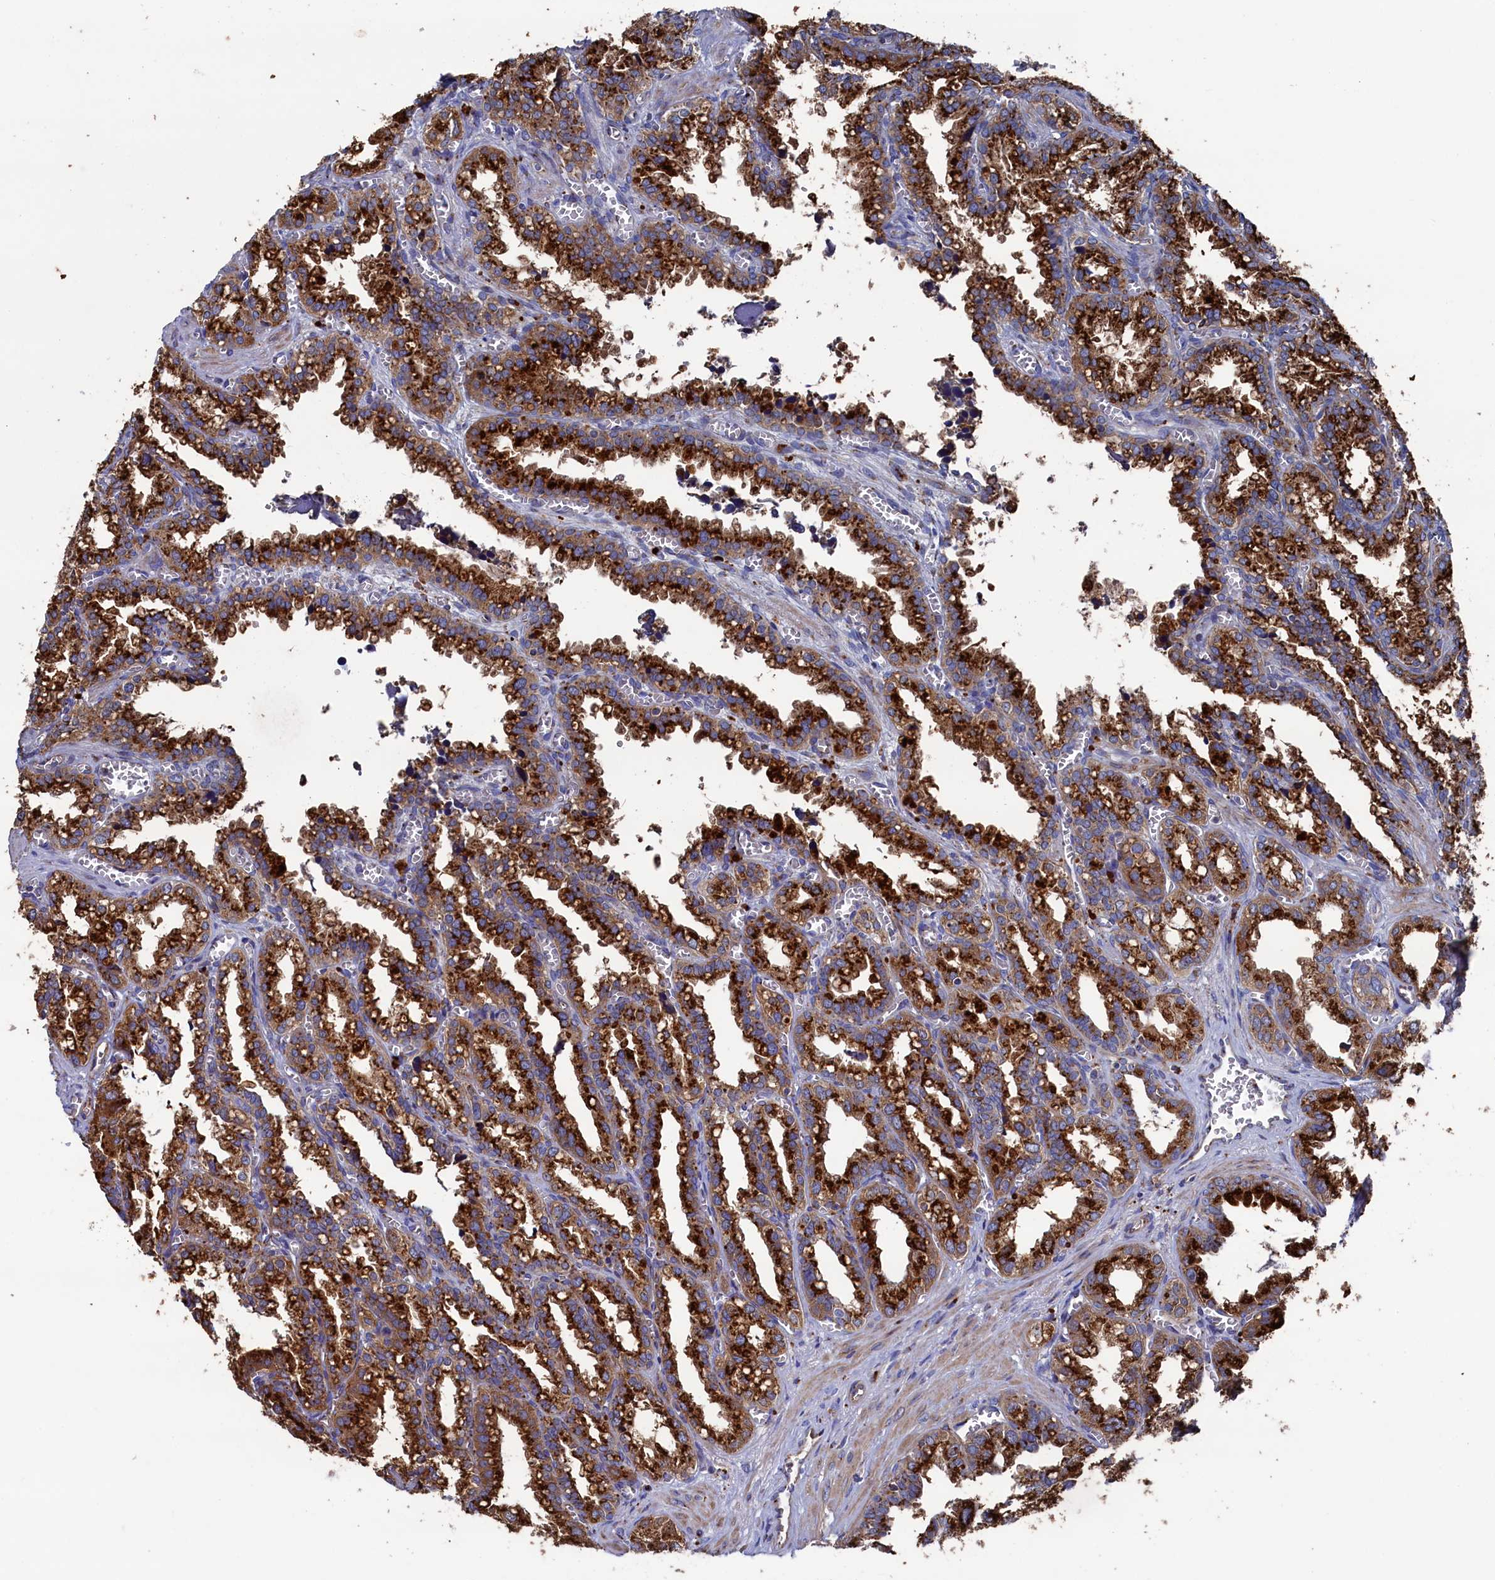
{"staining": {"intensity": "strong", "quantity": ">75%", "location": "cytoplasmic/membranous"}, "tissue": "seminal vesicle", "cell_type": "Glandular cells", "image_type": "normal", "snomed": [{"axis": "morphology", "description": "Normal tissue, NOS"}, {"axis": "topography", "description": "Prostate"}, {"axis": "topography", "description": "Seminal veicle"}], "caption": "An immunohistochemistry micrograph of normal tissue is shown. Protein staining in brown shows strong cytoplasmic/membranous positivity in seminal vesicle within glandular cells.", "gene": "PRRC1", "patient": {"sex": "male", "age": 51}}